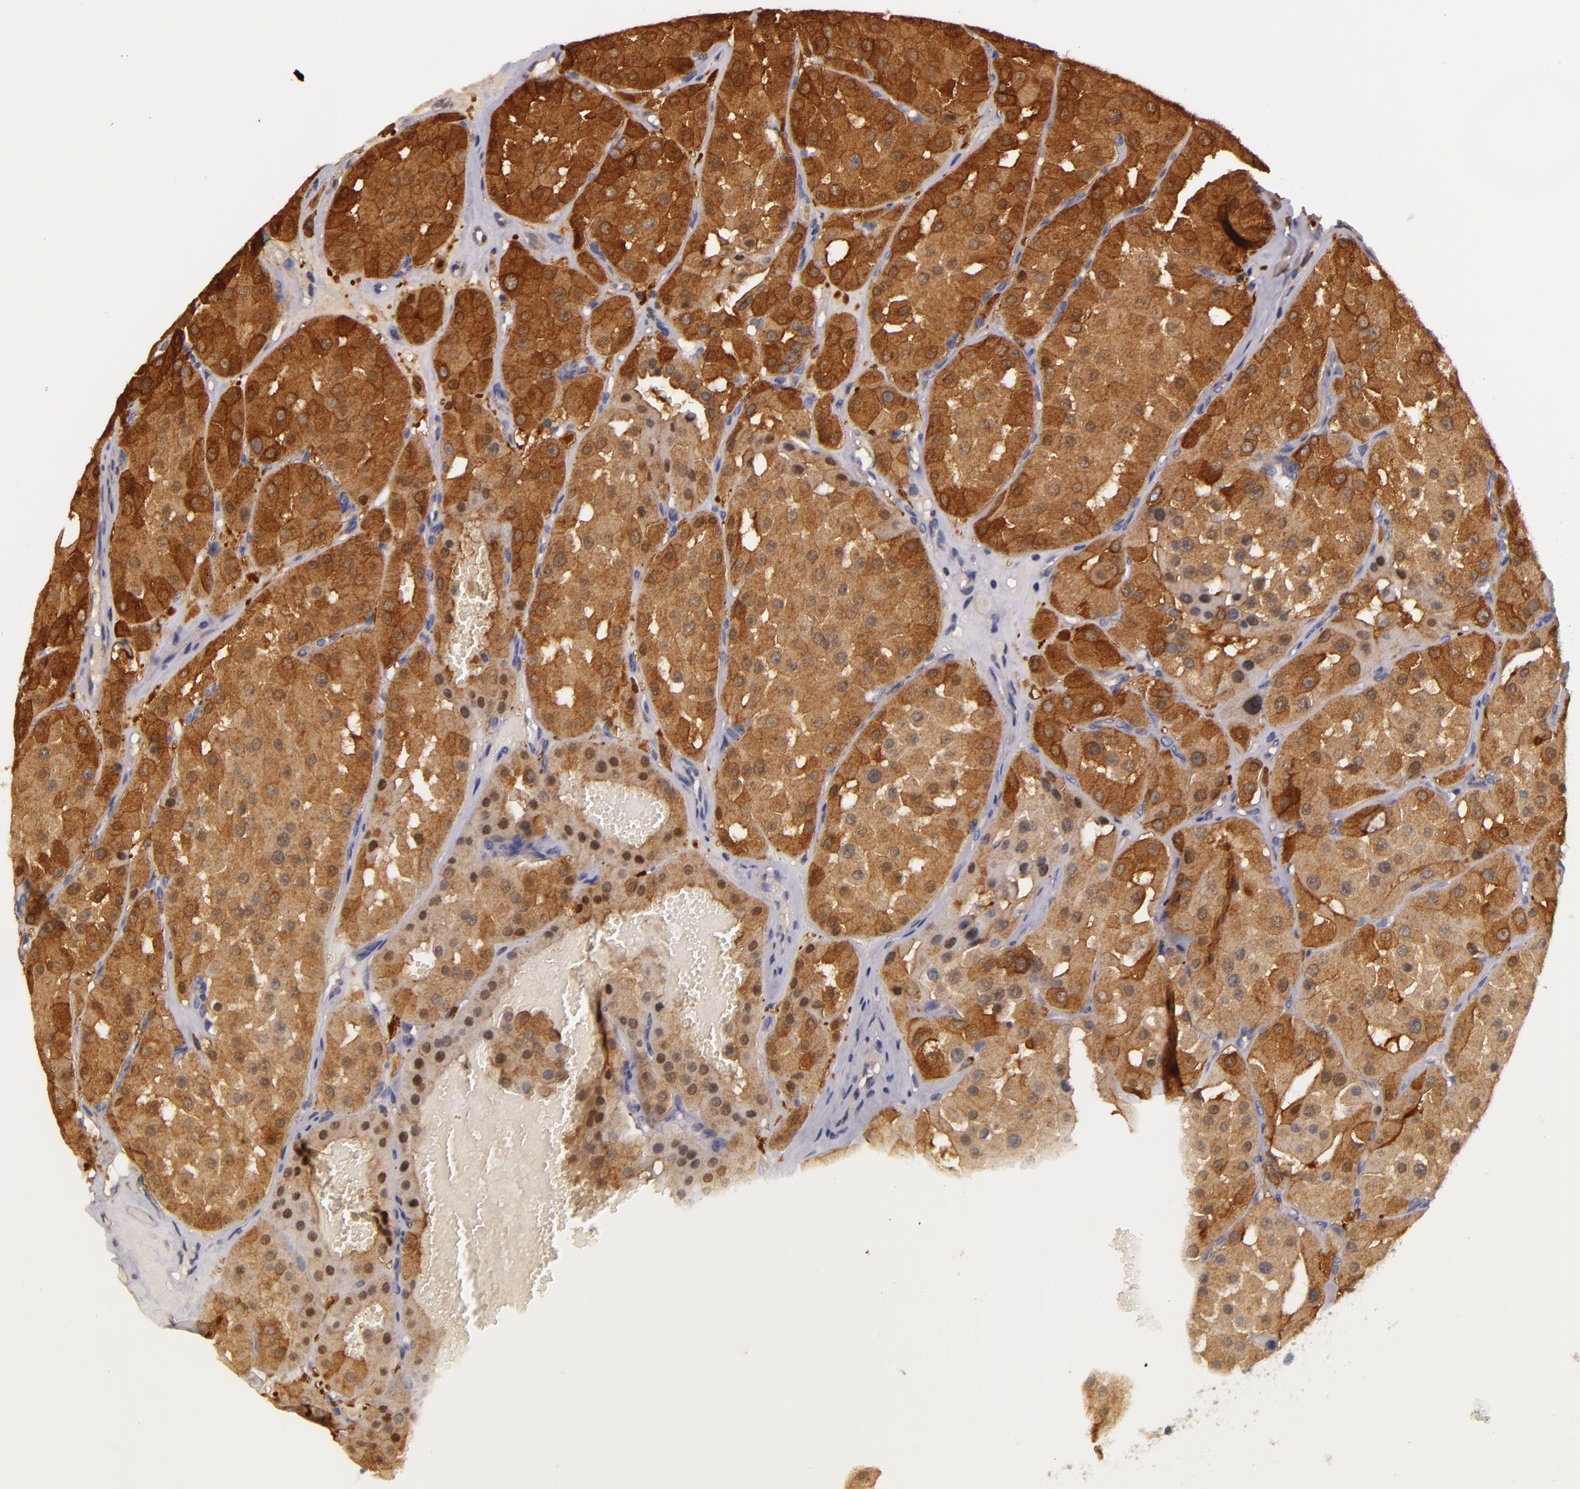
{"staining": {"intensity": "strong", "quantity": ">75%", "location": "cytoplasmic/membranous"}, "tissue": "renal cancer", "cell_type": "Tumor cells", "image_type": "cancer", "snomed": [{"axis": "morphology", "description": "Adenocarcinoma, uncertain malignant potential"}, {"axis": "topography", "description": "Kidney"}], "caption": "Immunohistochemistry (DAB) staining of renal cancer (adenocarcinoma,  uncertain malignant potential) displays strong cytoplasmic/membranous protein positivity in about >75% of tumor cells. (IHC, brightfield microscopy, high magnification).", "gene": "TOM1", "patient": {"sex": "male", "age": 63}}